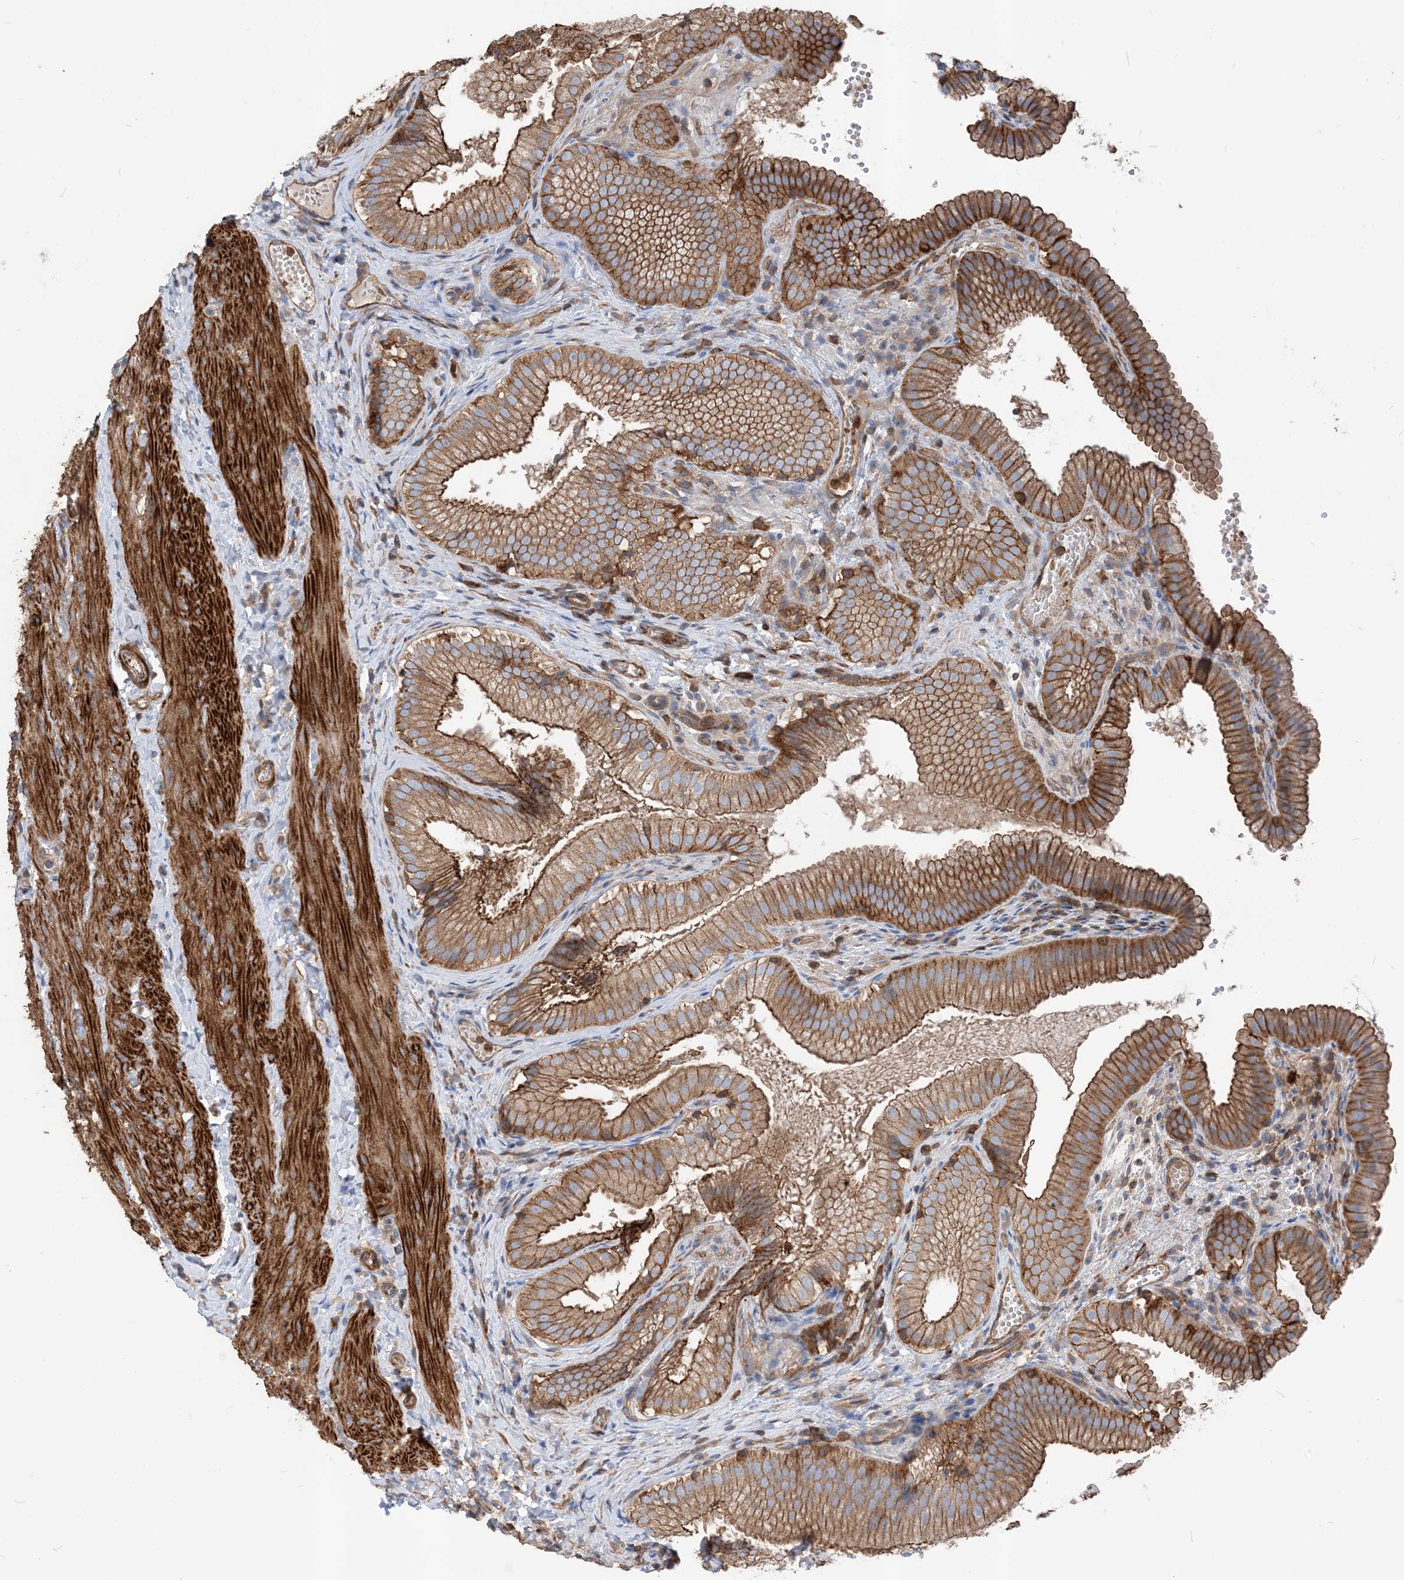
{"staining": {"intensity": "moderate", "quantity": ">75%", "location": "cytoplasmic/membranous"}, "tissue": "gallbladder", "cell_type": "Glandular cells", "image_type": "normal", "snomed": [{"axis": "morphology", "description": "Normal tissue, NOS"}, {"axis": "topography", "description": "Gallbladder"}], "caption": "IHC histopathology image of normal gallbladder: human gallbladder stained using IHC reveals medium levels of moderate protein expression localized specifically in the cytoplasmic/membranous of glandular cells, appearing as a cytoplasmic/membranous brown color.", "gene": "PARVG", "patient": {"sex": "female", "age": 30}}